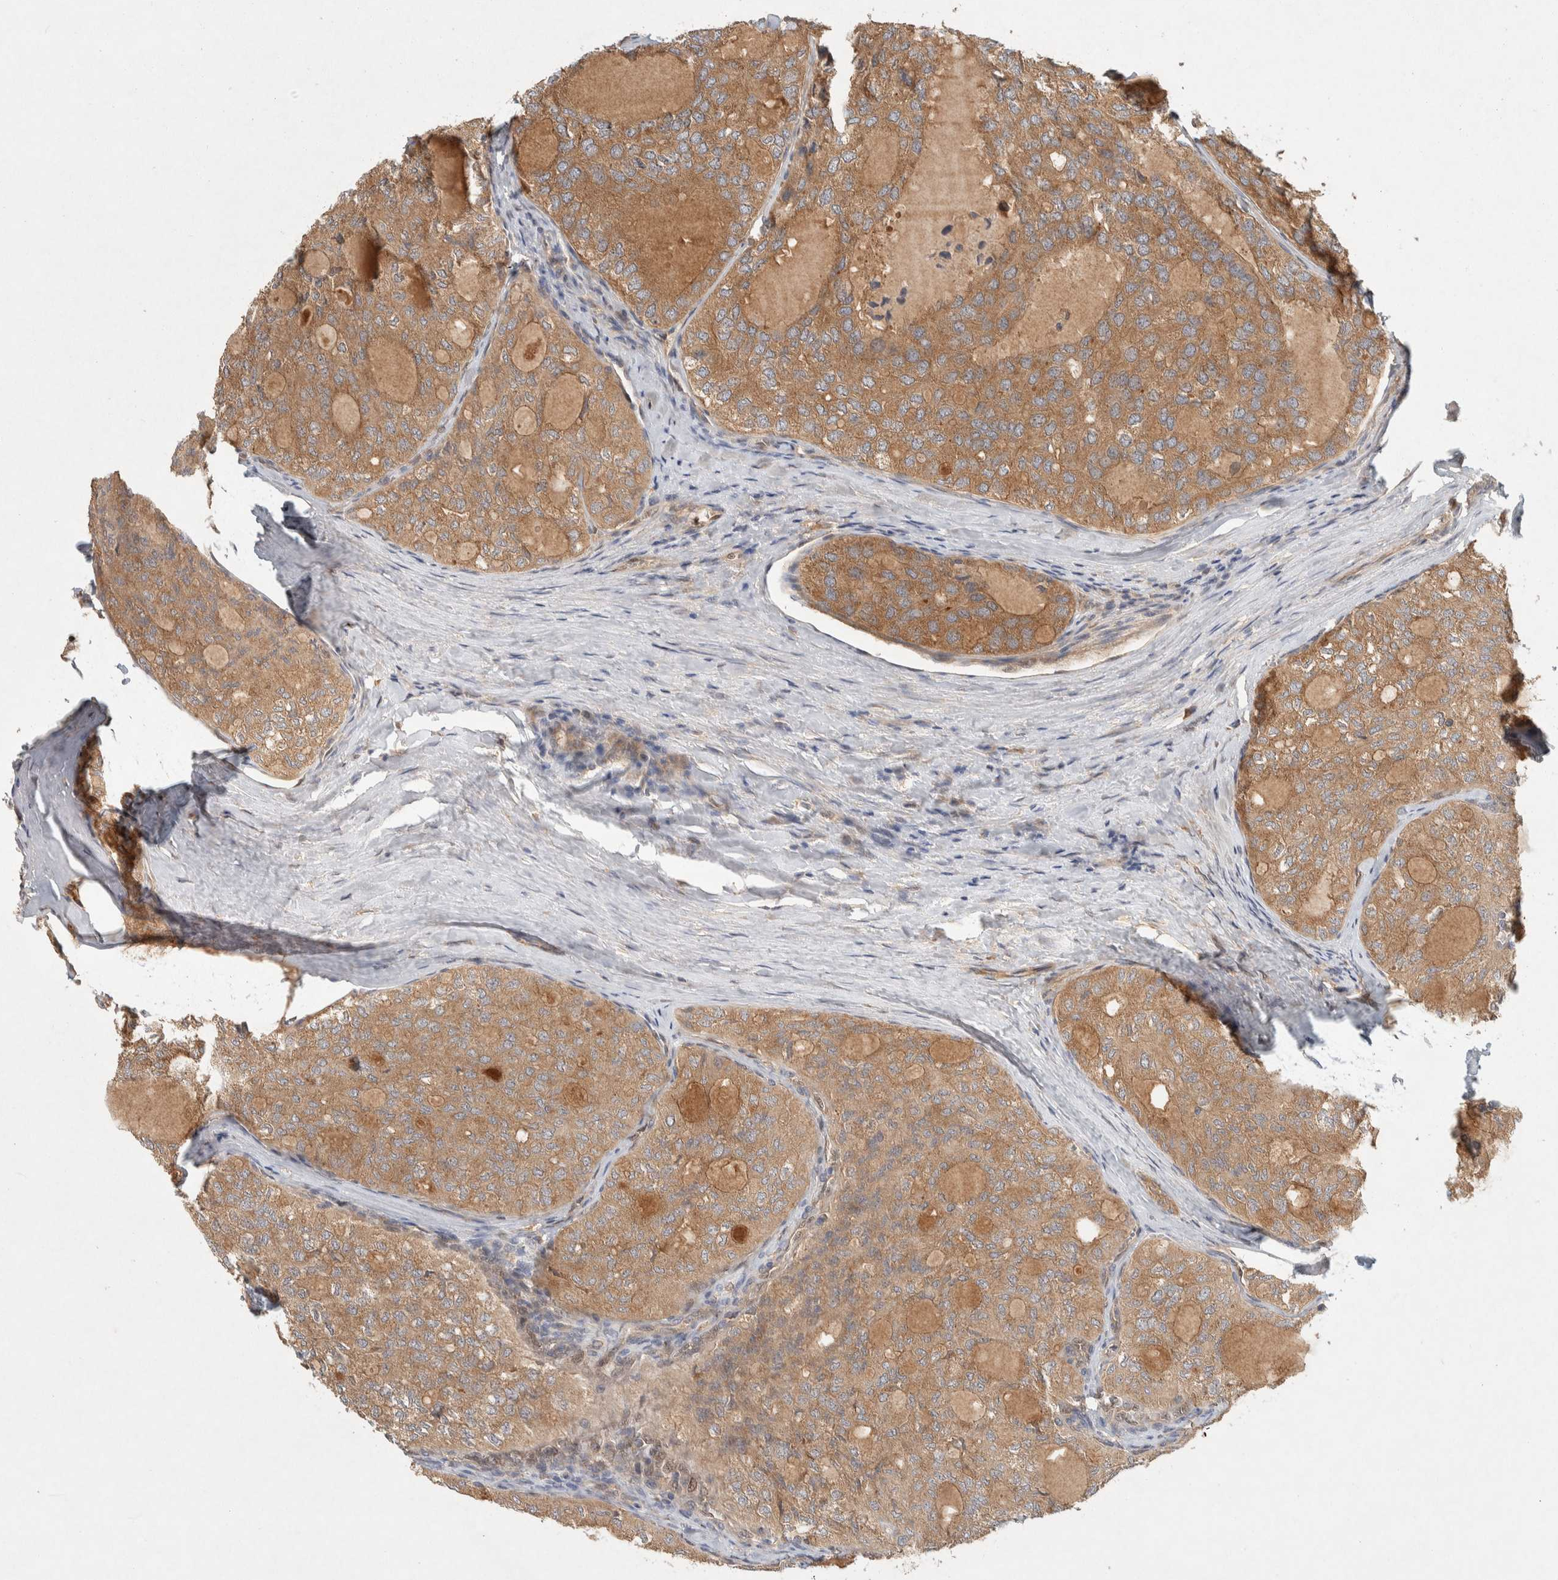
{"staining": {"intensity": "moderate", "quantity": ">75%", "location": "cytoplasmic/membranous"}, "tissue": "thyroid cancer", "cell_type": "Tumor cells", "image_type": "cancer", "snomed": [{"axis": "morphology", "description": "Follicular adenoma carcinoma, NOS"}, {"axis": "topography", "description": "Thyroid gland"}], "caption": "Protein analysis of thyroid follicular adenoma carcinoma tissue shows moderate cytoplasmic/membranous staining in about >75% of tumor cells.", "gene": "PXK", "patient": {"sex": "male", "age": 75}}